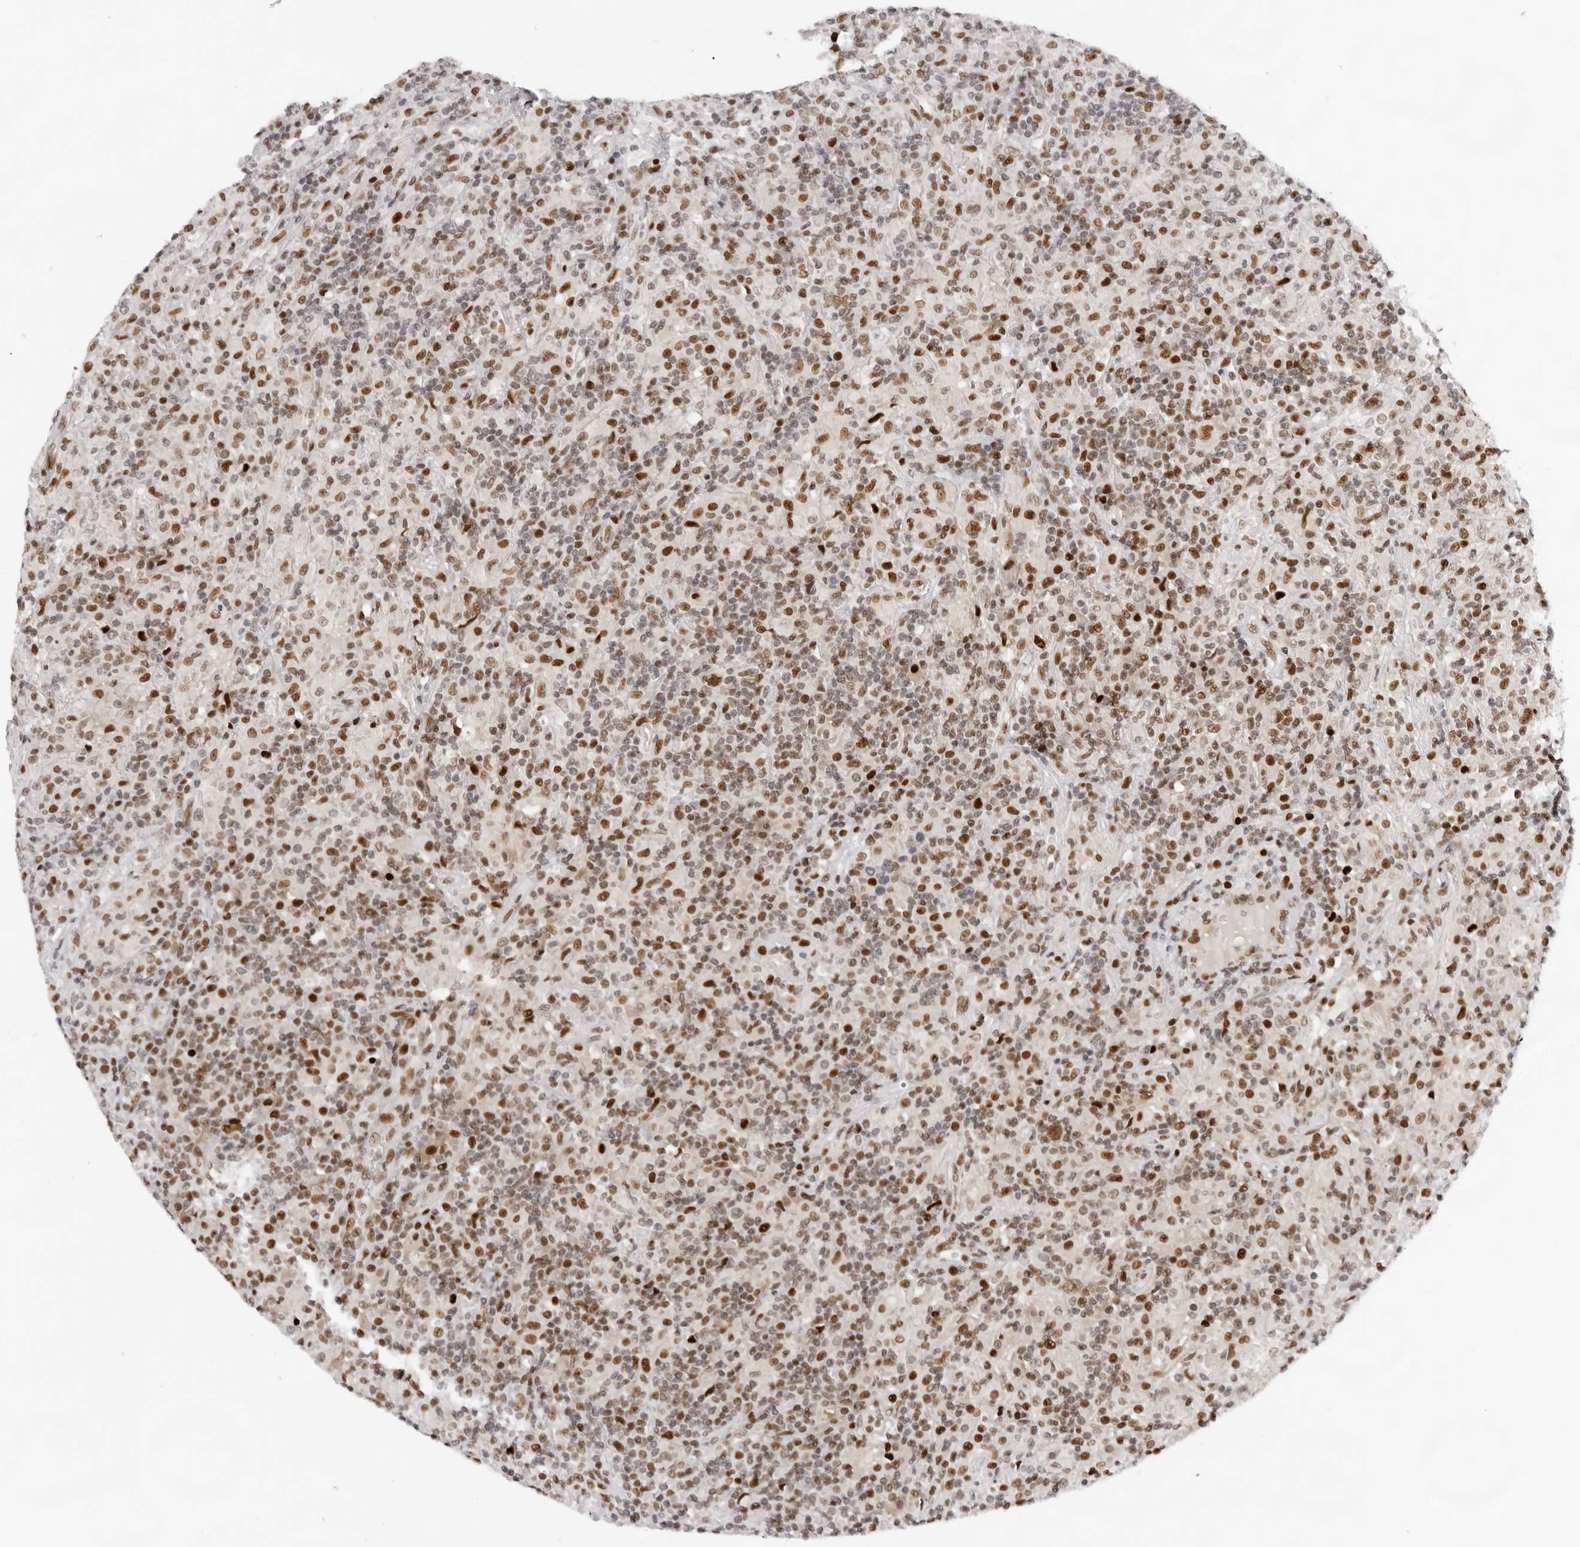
{"staining": {"intensity": "moderate", "quantity": ">75%", "location": "nuclear"}, "tissue": "lymphoma", "cell_type": "Tumor cells", "image_type": "cancer", "snomed": [{"axis": "morphology", "description": "Hodgkin's disease, NOS"}, {"axis": "topography", "description": "Lymph node"}], "caption": "Protein staining of Hodgkin's disease tissue exhibits moderate nuclear positivity in approximately >75% of tumor cells.", "gene": "OGG1", "patient": {"sex": "male", "age": 70}}